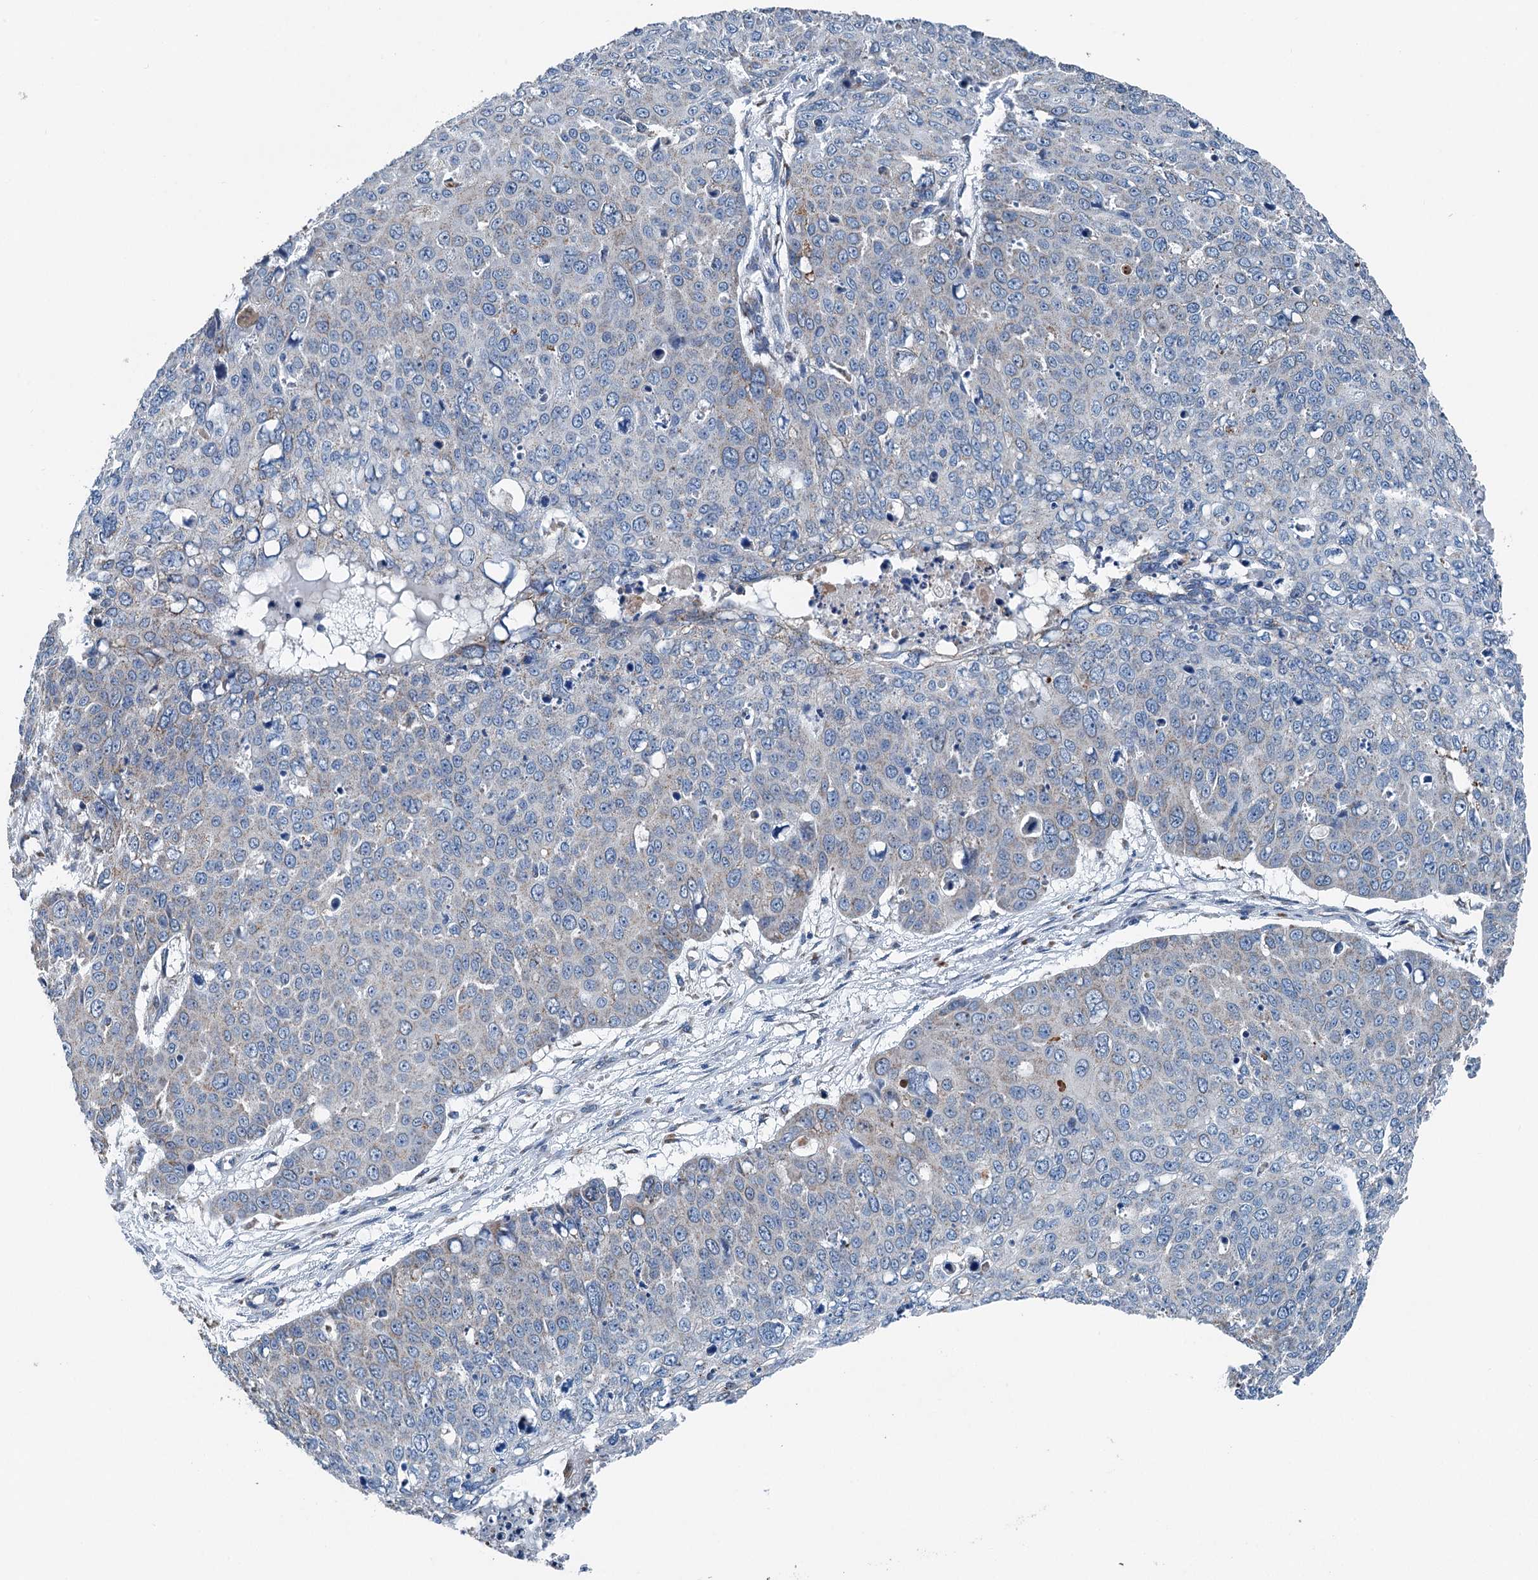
{"staining": {"intensity": "negative", "quantity": "none", "location": "none"}, "tissue": "skin cancer", "cell_type": "Tumor cells", "image_type": "cancer", "snomed": [{"axis": "morphology", "description": "Squamous cell carcinoma, NOS"}, {"axis": "topography", "description": "Skin"}], "caption": "Immunohistochemistry image of squamous cell carcinoma (skin) stained for a protein (brown), which demonstrates no positivity in tumor cells.", "gene": "TRPT1", "patient": {"sex": "male", "age": 71}}